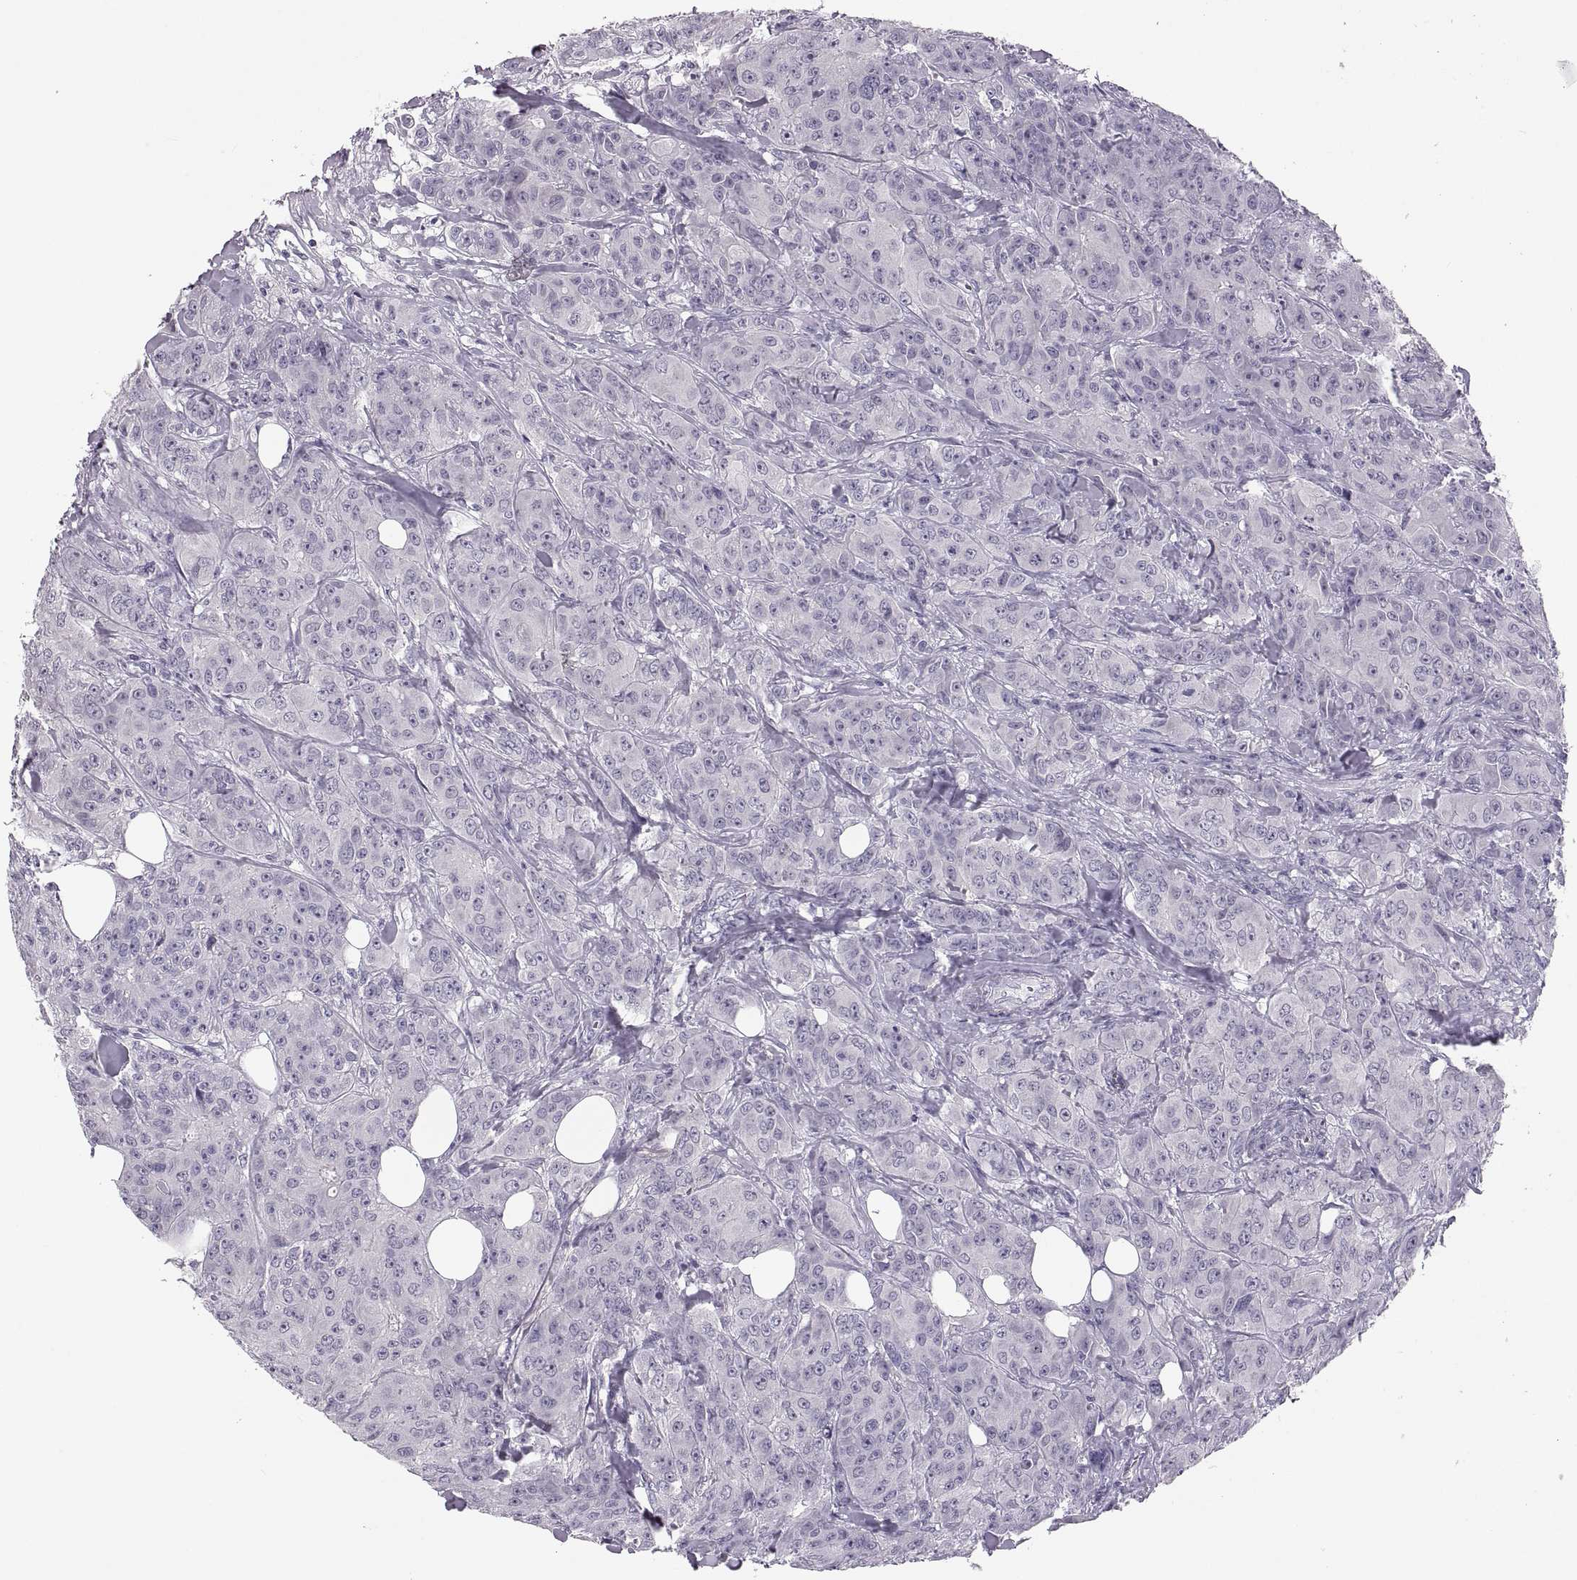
{"staining": {"intensity": "negative", "quantity": "none", "location": "none"}, "tissue": "breast cancer", "cell_type": "Tumor cells", "image_type": "cancer", "snomed": [{"axis": "morphology", "description": "Duct carcinoma"}, {"axis": "topography", "description": "Breast"}], "caption": "IHC histopathology image of neoplastic tissue: human breast intraductal carcinoma stained with DAB demonstrates no significant protein expression in tumor cells.", "gene": "ADH6", "patient": {"sex": "female", "age": 43}}